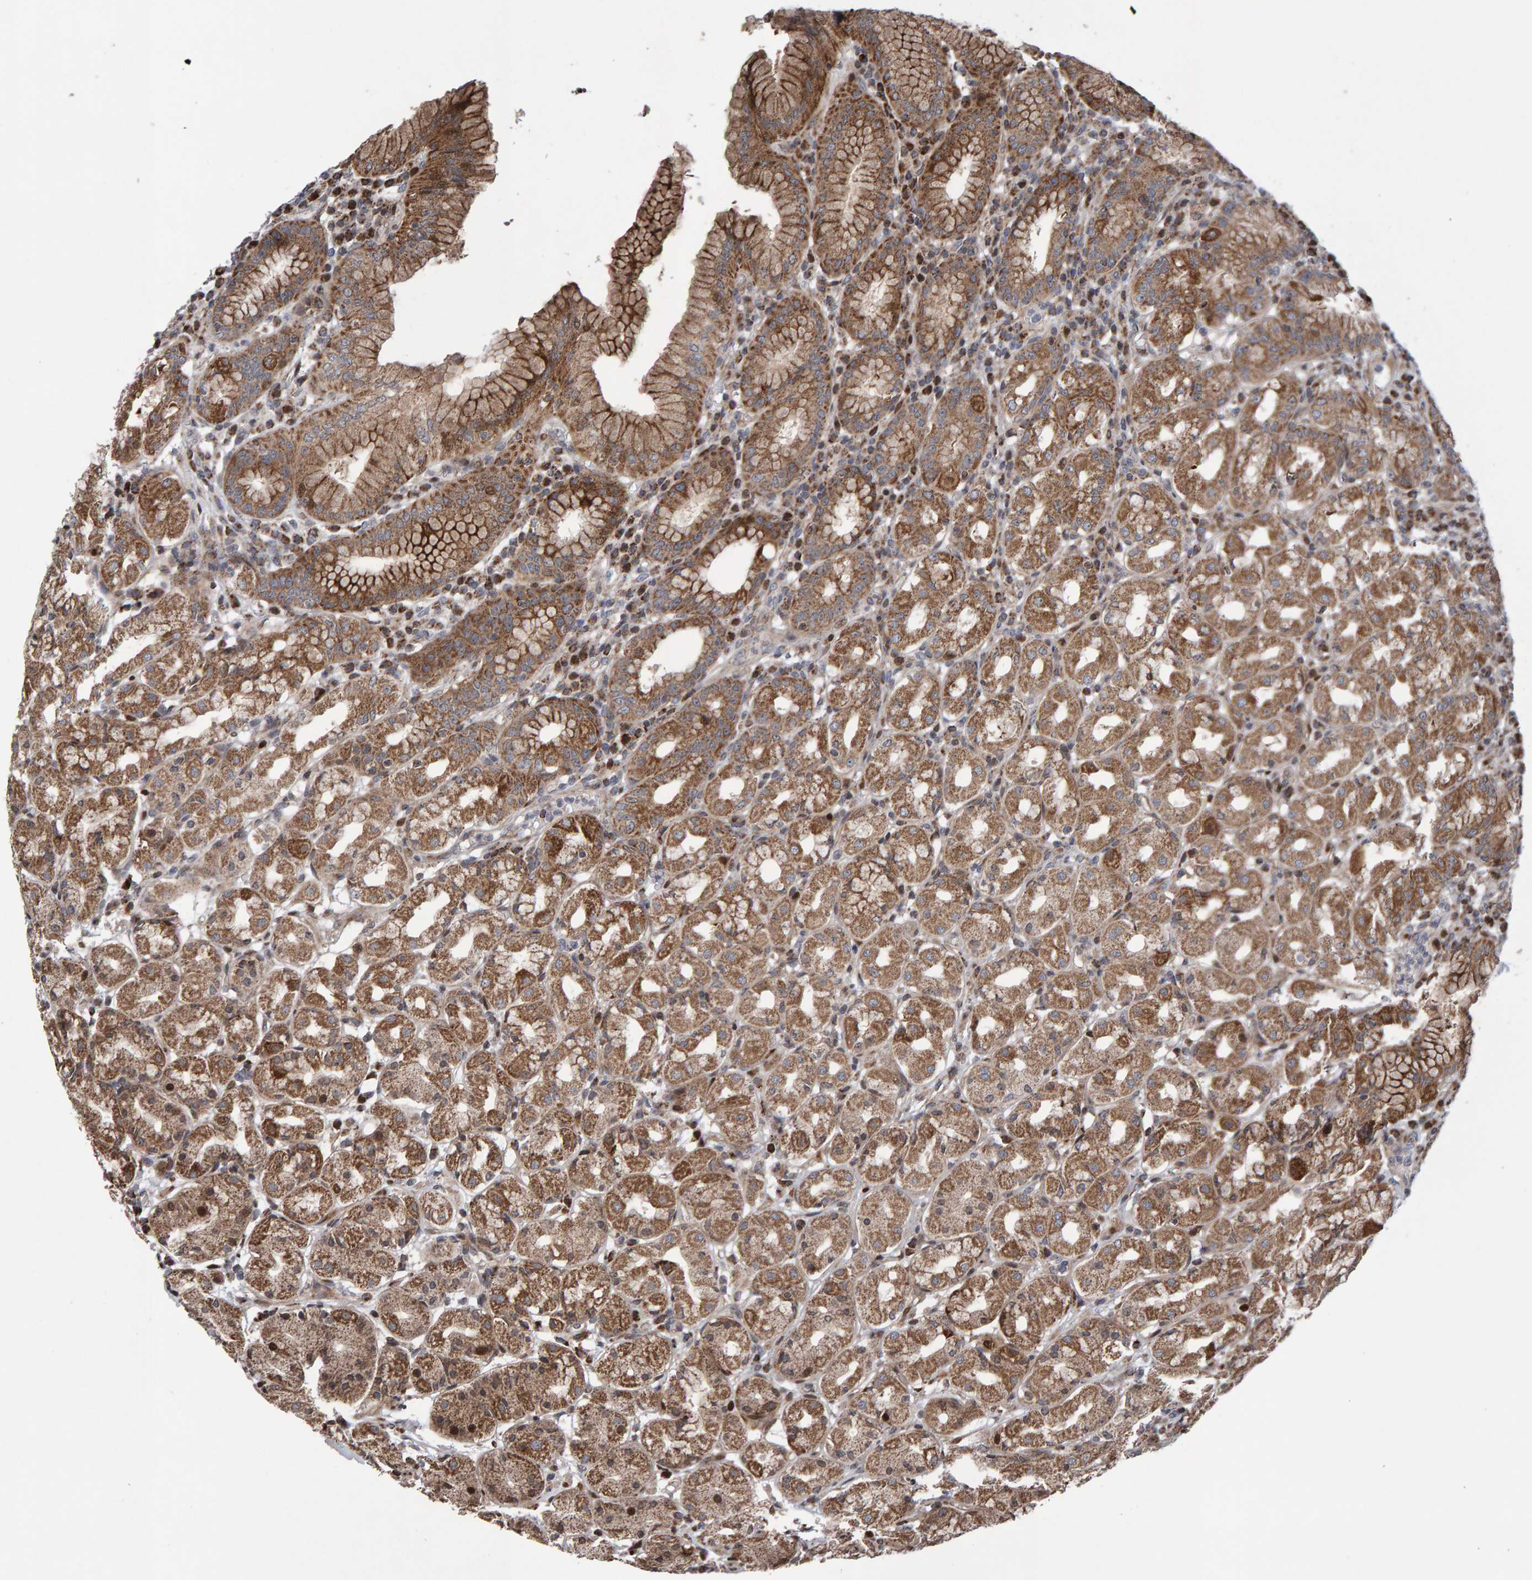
{"staining": {"intensity": "moderate", "quantity": ">75%", "location": "cytoplasmic/membranous"}, "tissue": "stomach", "cell_type": "Glandular cells", "image_type": "normal", "snomed": [{"axis": "morphology", "description": "Normal tissue, NOS"}, {"axis": "topography", "description": "Stomach"}, {"axis": "topography", "description": "Stomach, lower"}], "caption": "Moderate cytoplasmic/membranous protein positivity is appreciated in about >75% of glandular cells in stomach.", "gene": "PECR", "patient": {"sex": "female", "age": 56}}